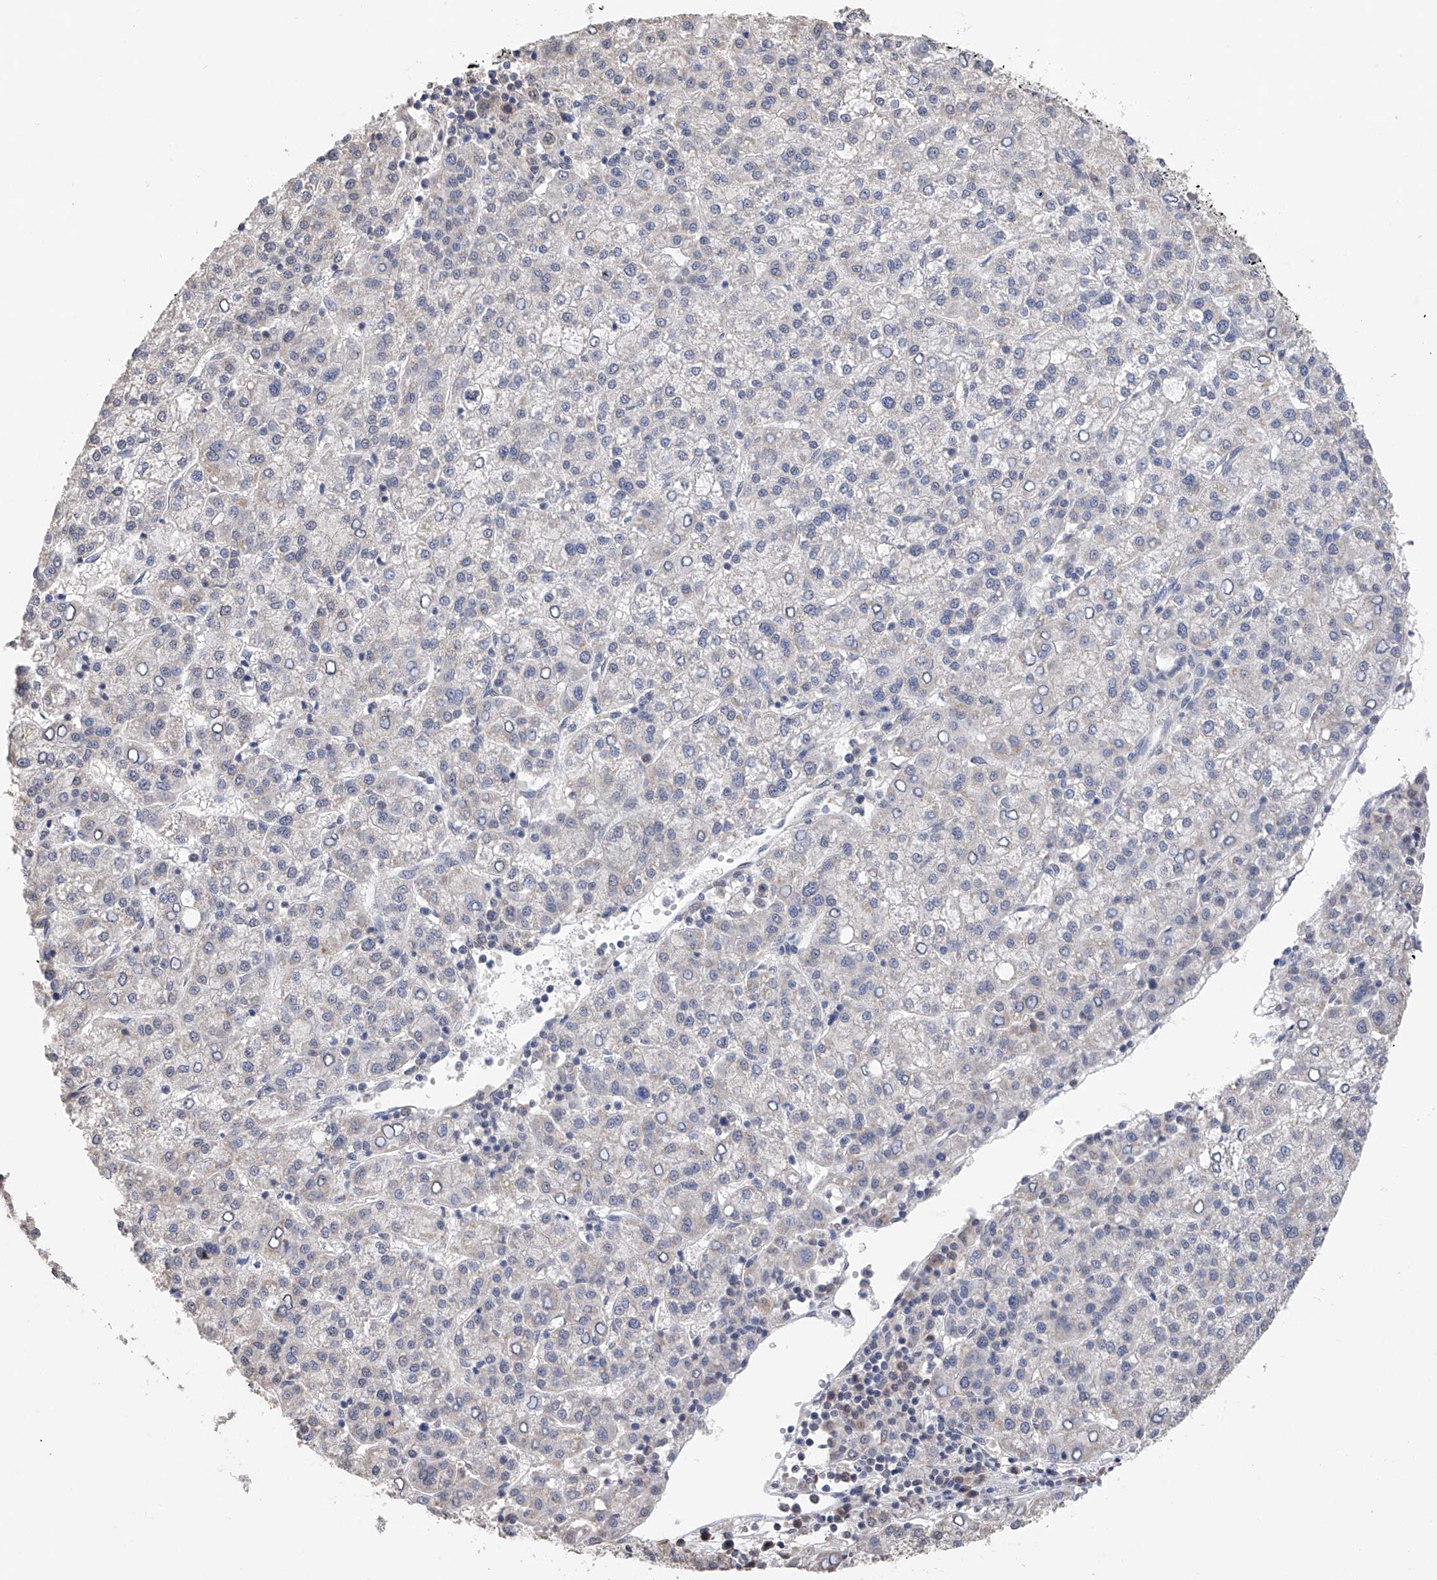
{"staining": {"intensity": "negative", "quantity": "none", "location": "none"}, "tissue": "liver cancer", "cell_type": "Tumor cells", "image_type": "cancer", "snomed": [{"axis": "morphology", "description": "Carcinoma, Hepatocellular, NOS"}, {"axis": "topography", "description": "Liver"}], "caption": "Histopathology image shows no significant protein positivity in tumor cells of hepatocellular carcinoma (liver). (DAB (3,3'-diaminobenzidine) immunohistochemistry (IHC) with hematoxylin counter stain).", "gene": "DMAP1", "patient": {"sex": "female", "age": 58}}